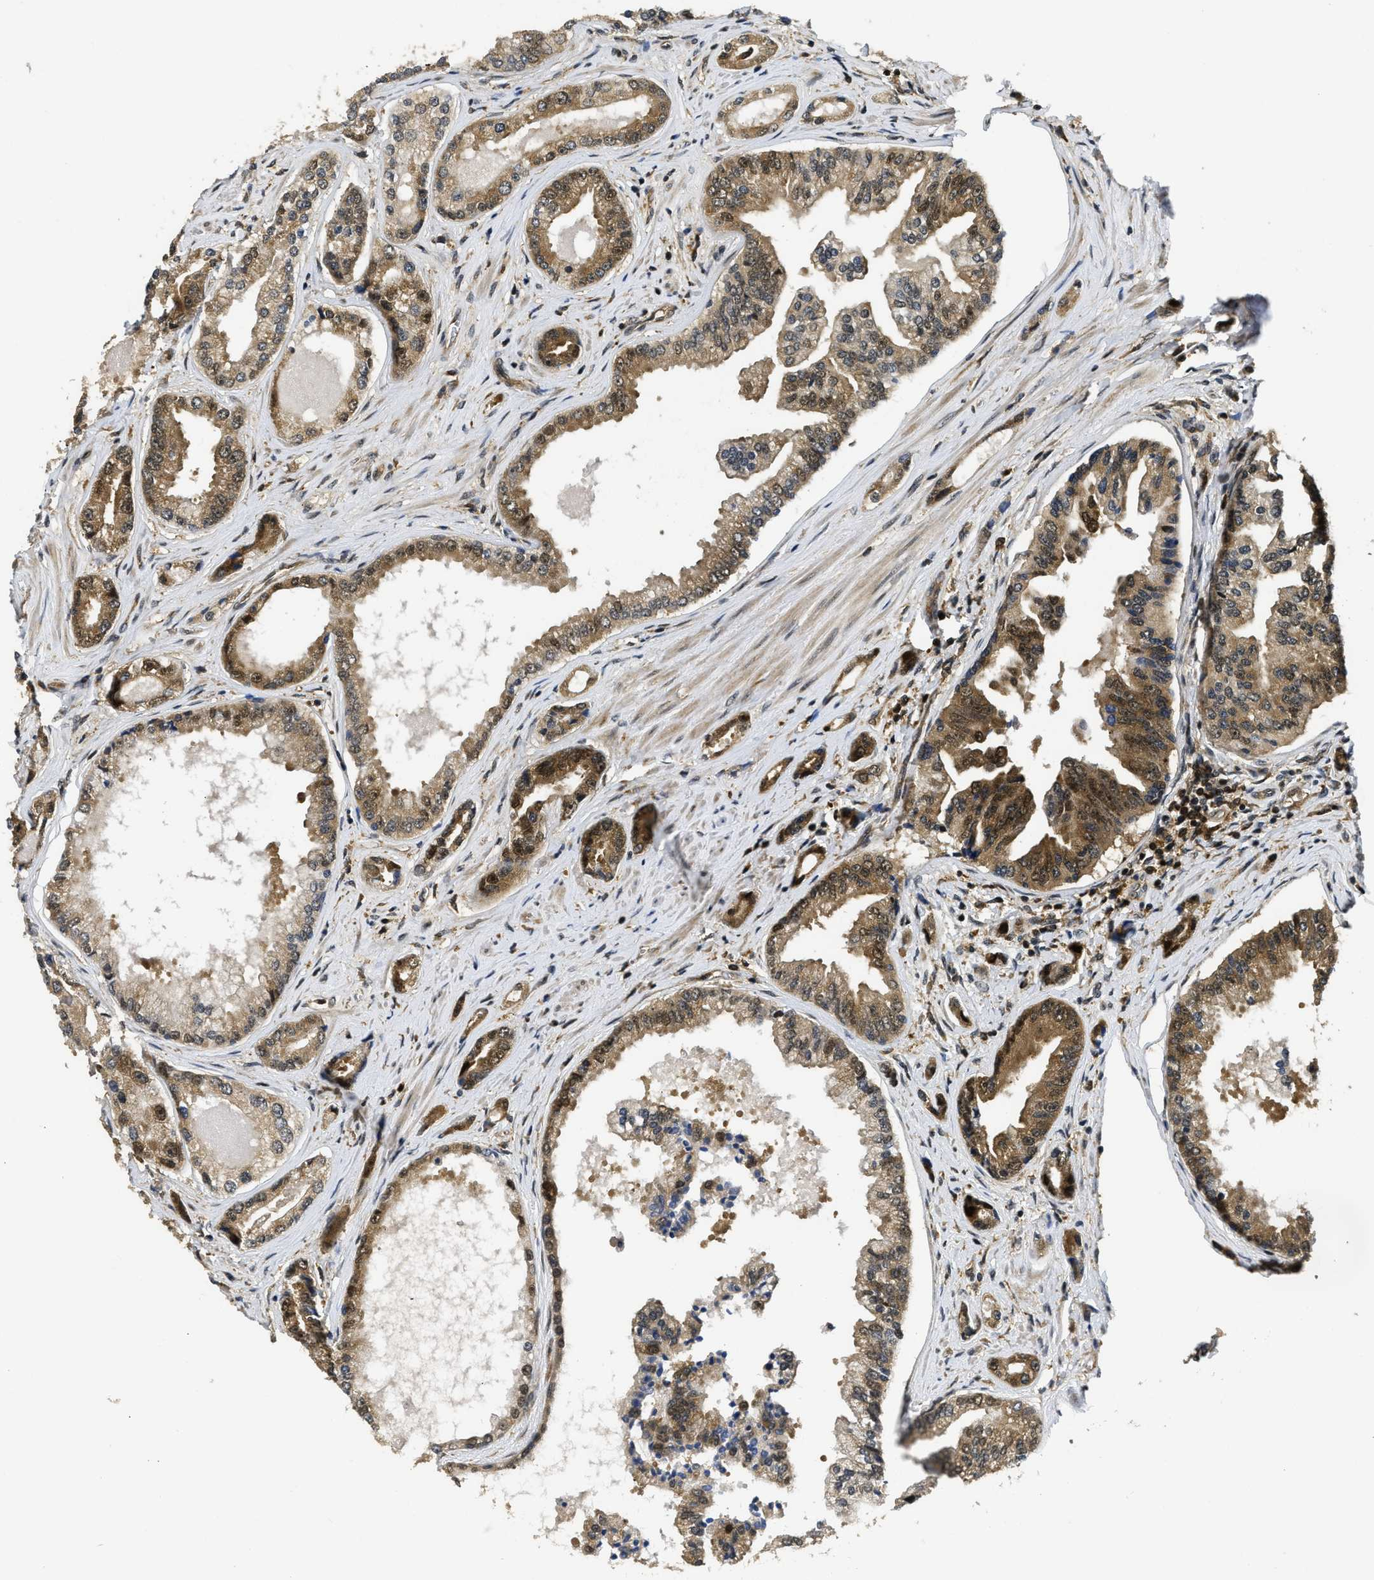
{"staining": {"intensity": "moderate", "quantity": ">75%", "location": "cytoplasmic/membranous,nuclear"}, "tissue": "prostate cancer", "cell_type": "Tumor cells", "image_type": "cancer", "snomed": [{"axis": "morphology", "description": "Adenocarcinoma, High grade"}, {"axis": "topography", "description": "Prostate"}], "caption": "Tumor cells demonstrate moderate cytoplasmic/membranous and nuclear expression in about >75% of cells in prostate cancer. The staining is performed using DAB brown chromogen to label protein expression. The nuclei are counter-stained blue using hematoxylin.", "gene": "ADSL", "patient": {"sex": "male", "age": 61}}